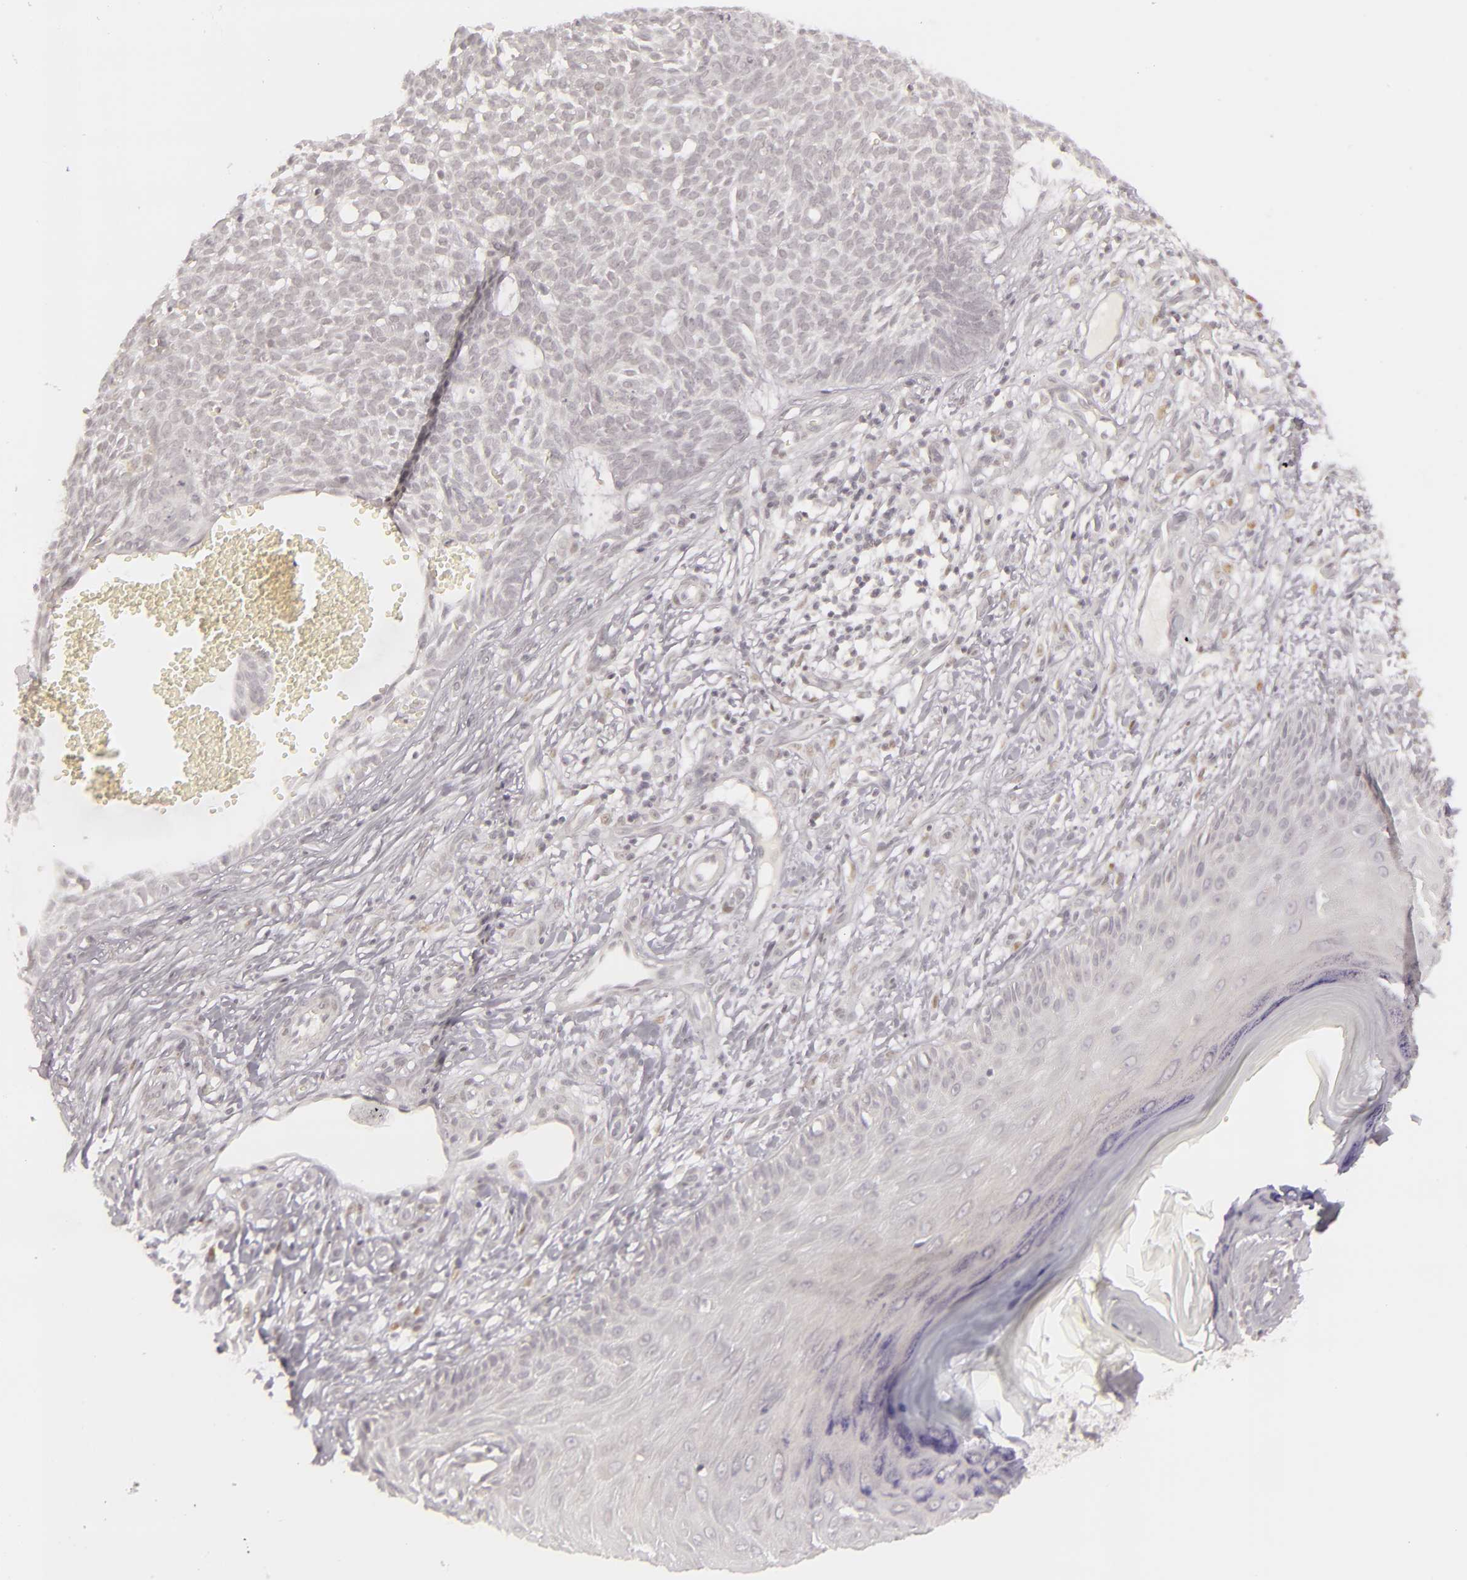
{"staining": {"intensity": "negative", "quantity": "none", "location": "none"}, "tissue": "skin cancer", "cell_type": "Tumor cells", "image_type": "cancer", "snomed": [{"axis": "morphology", "description": "Basal cell carcinoma"}, {"axis": "topography", "description": "Skin"}], "caption": "DAB (3,3'-diaminobenzidine) immunohistochemical staining of skin basal cell carcinoma exhibits no significant staining in tumor cells.", "gene": "SIX1", "patient": {"sex": "male", "age": 75}}